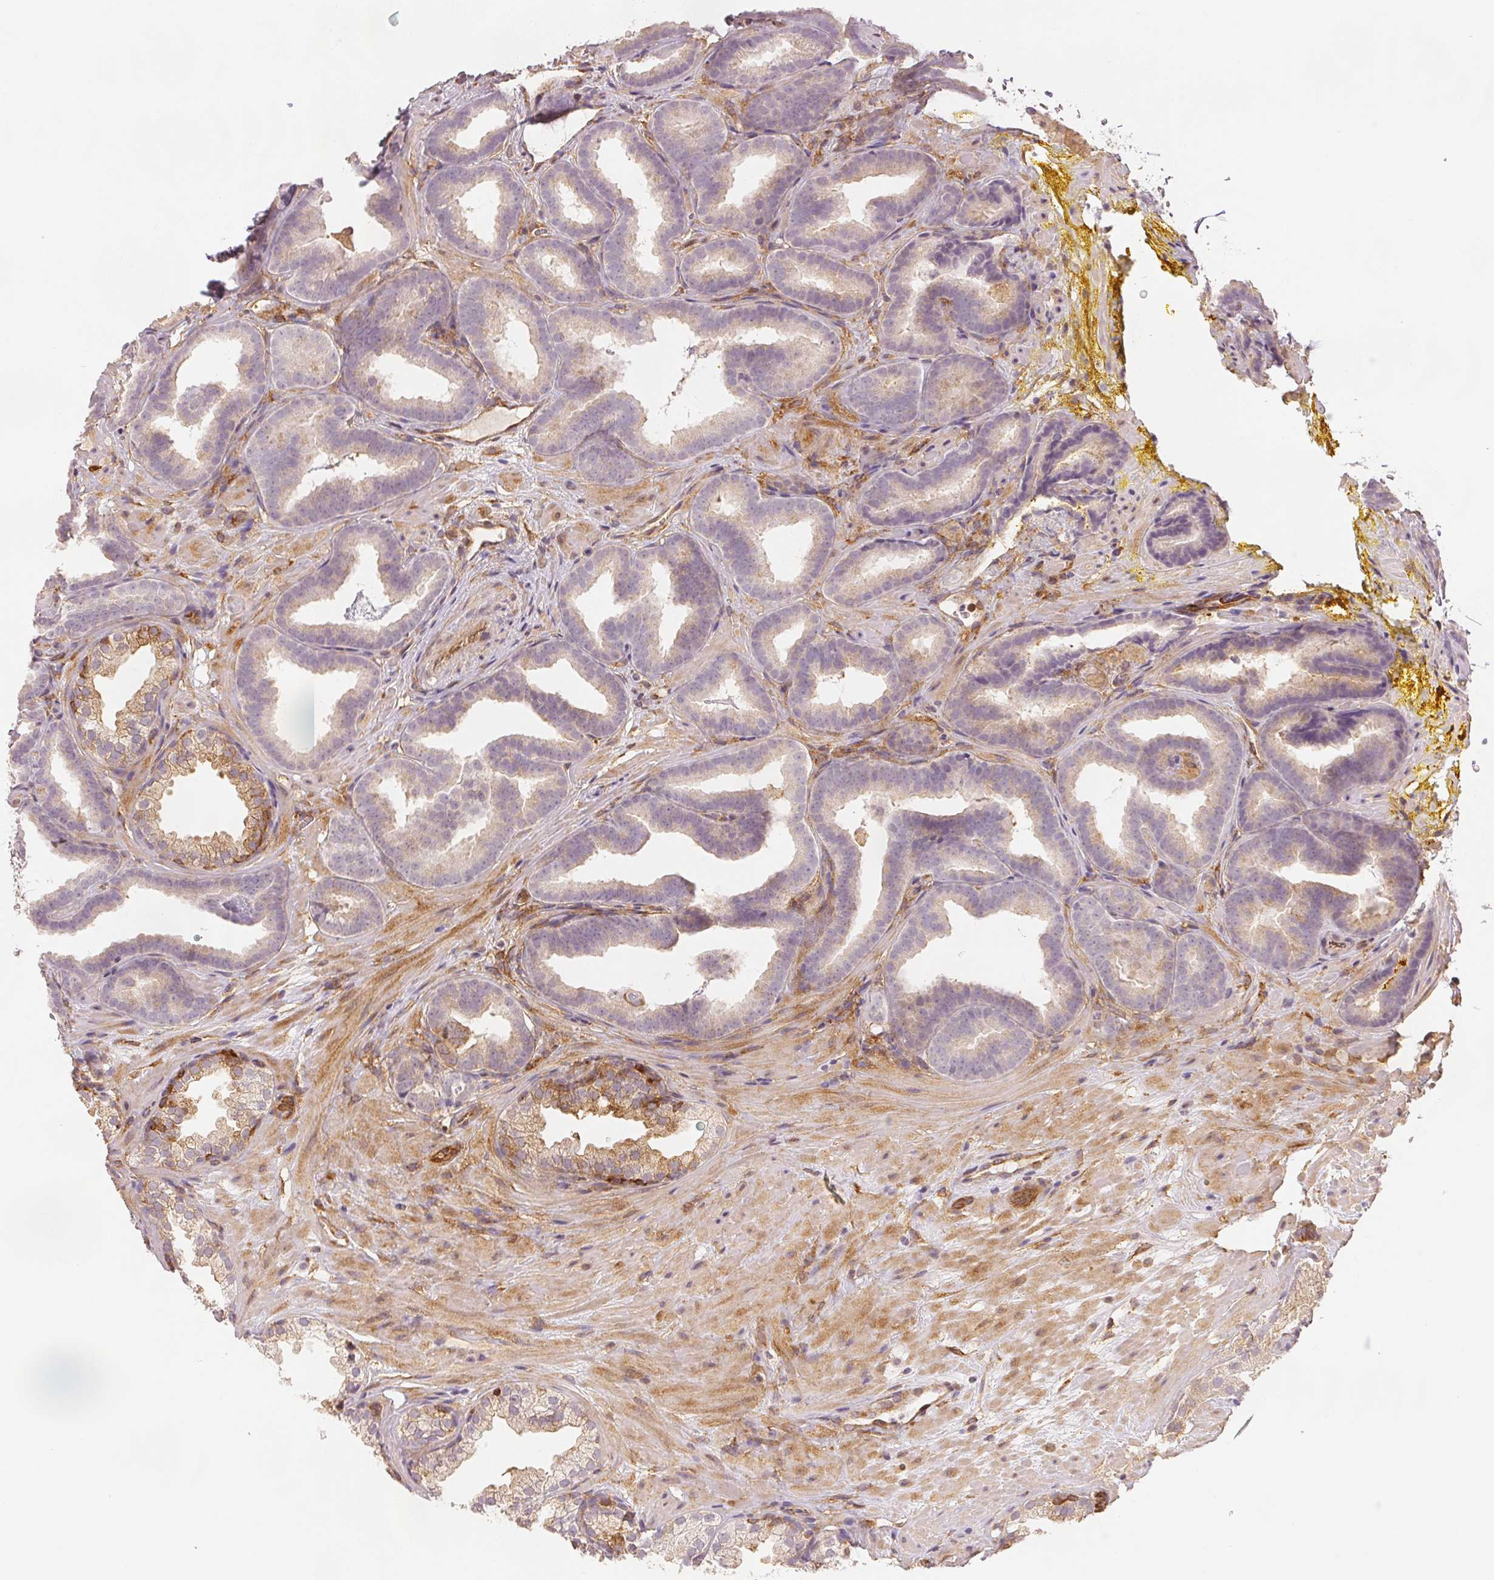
{"staining": {"intensity": "moderate", "quantity": "<25%", "location": "cytoplasmic/membranous"}, "tissue": "prostate cancer", "cell_type": "Tumor cells", "image_type": "cancer", "snomed": [{"axis": "morphology", "description": "Adenocarcinoma, Low grade"}, {"axis": "topography", "description": "Prostate"}], "caption": "Immunohistochemical staining of prostate cancer exhibits low levels of moderate cytoplasmic/membranous protein positivity in about <25% of tumor cells. (DAB IHC with brightfield microscopy, high magnification).", "gene": "DIAPH2", "patient": {"sex": "male", "age": 63}}